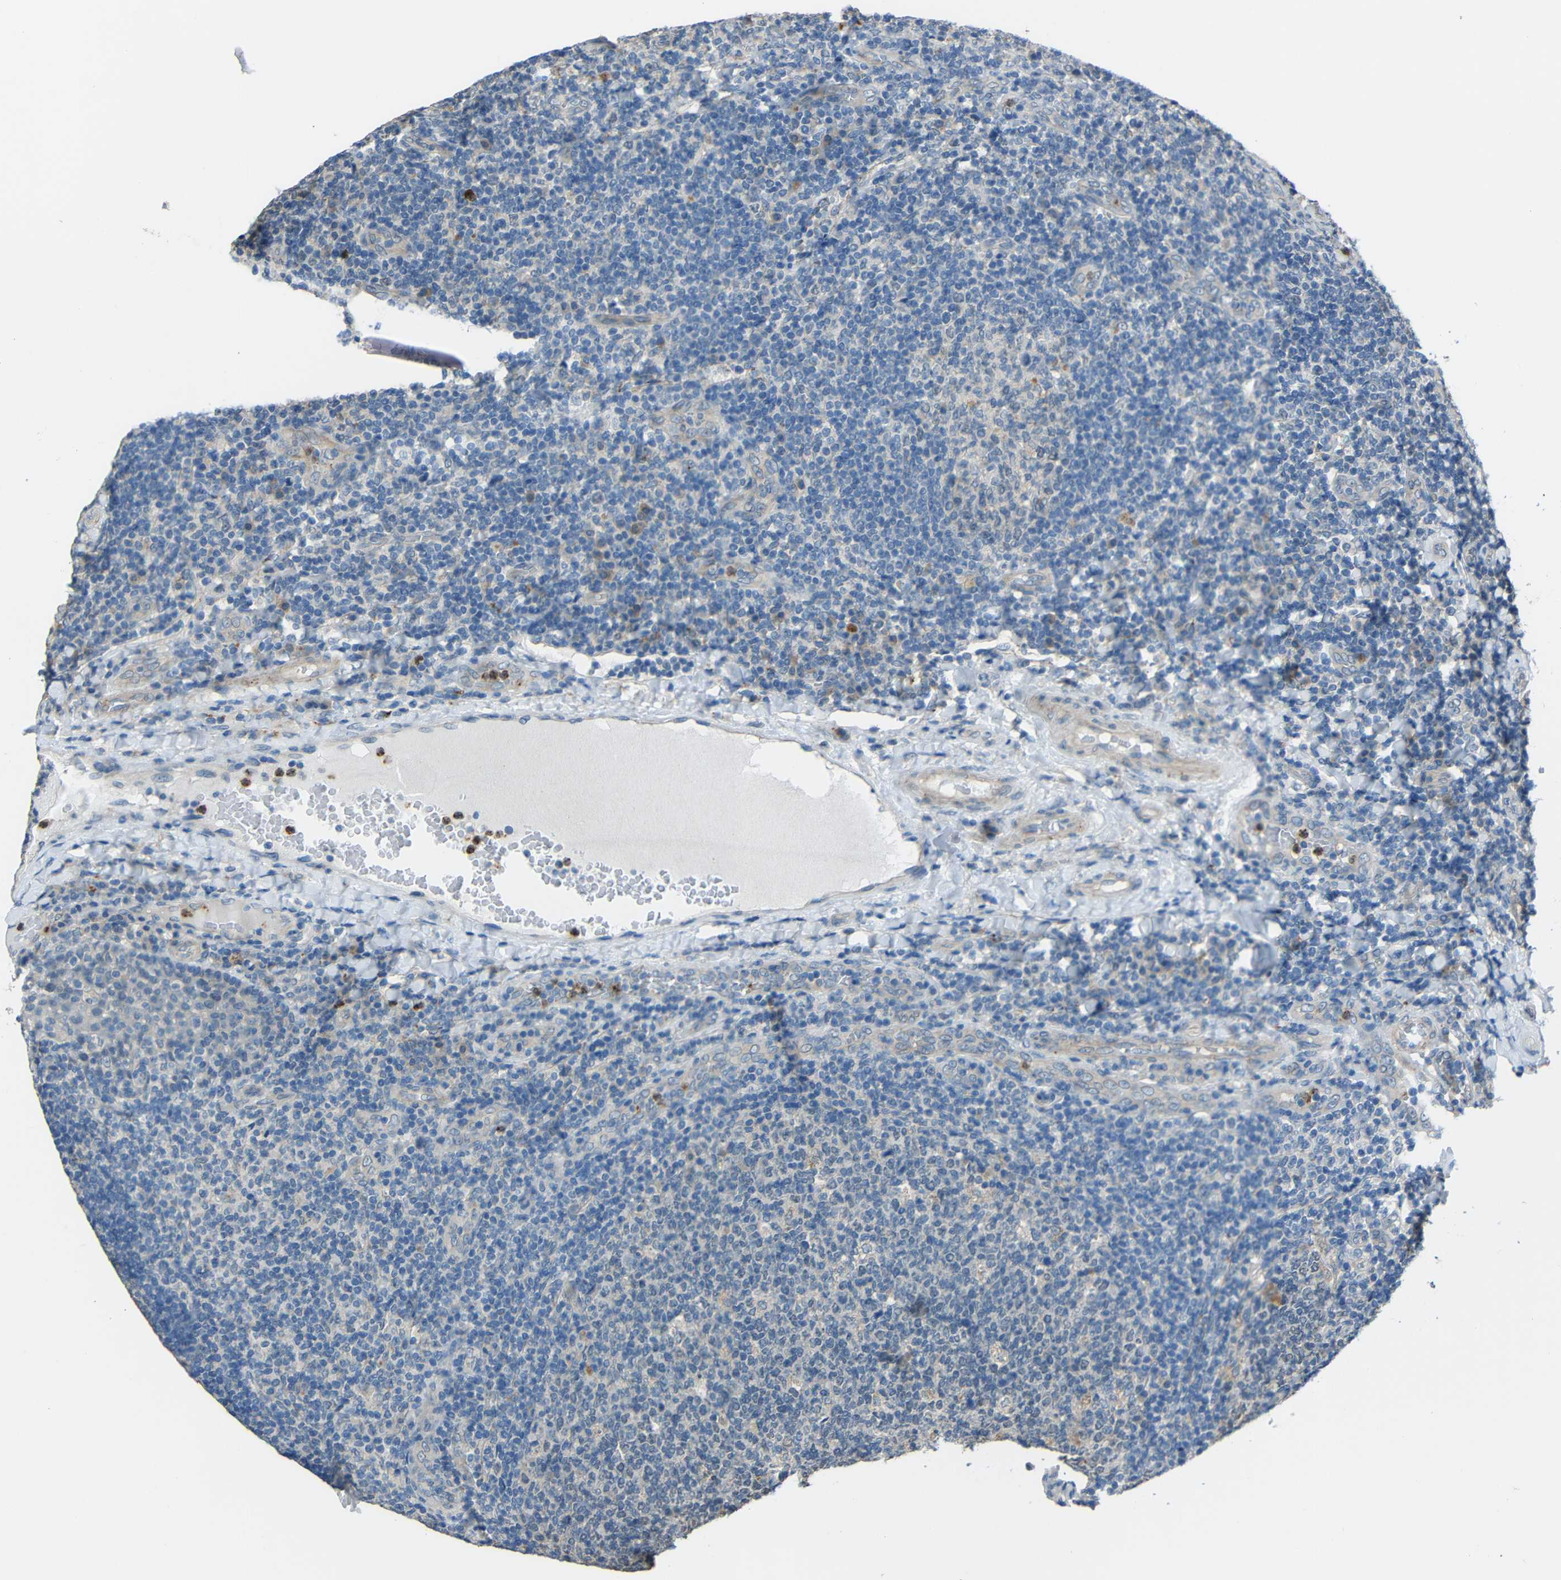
{"staining": {"intensity": "negative", "quantity": "none", "location": "none"}, "tissue": "tonsil", "cell_type": "Germinal center cells", "image_type": "normal", "snomed": [{"axis": "morphology", "description": "Normal tissue, NOS"}, {"axis": "topography", "description": "Tonsil"}], "caption": "This is an immunohistochemistry image of normal human tonsil. There is no expression in germinal center cells.", "gene": "STBD1", "patient": {"sex": "male", "age": 17}}